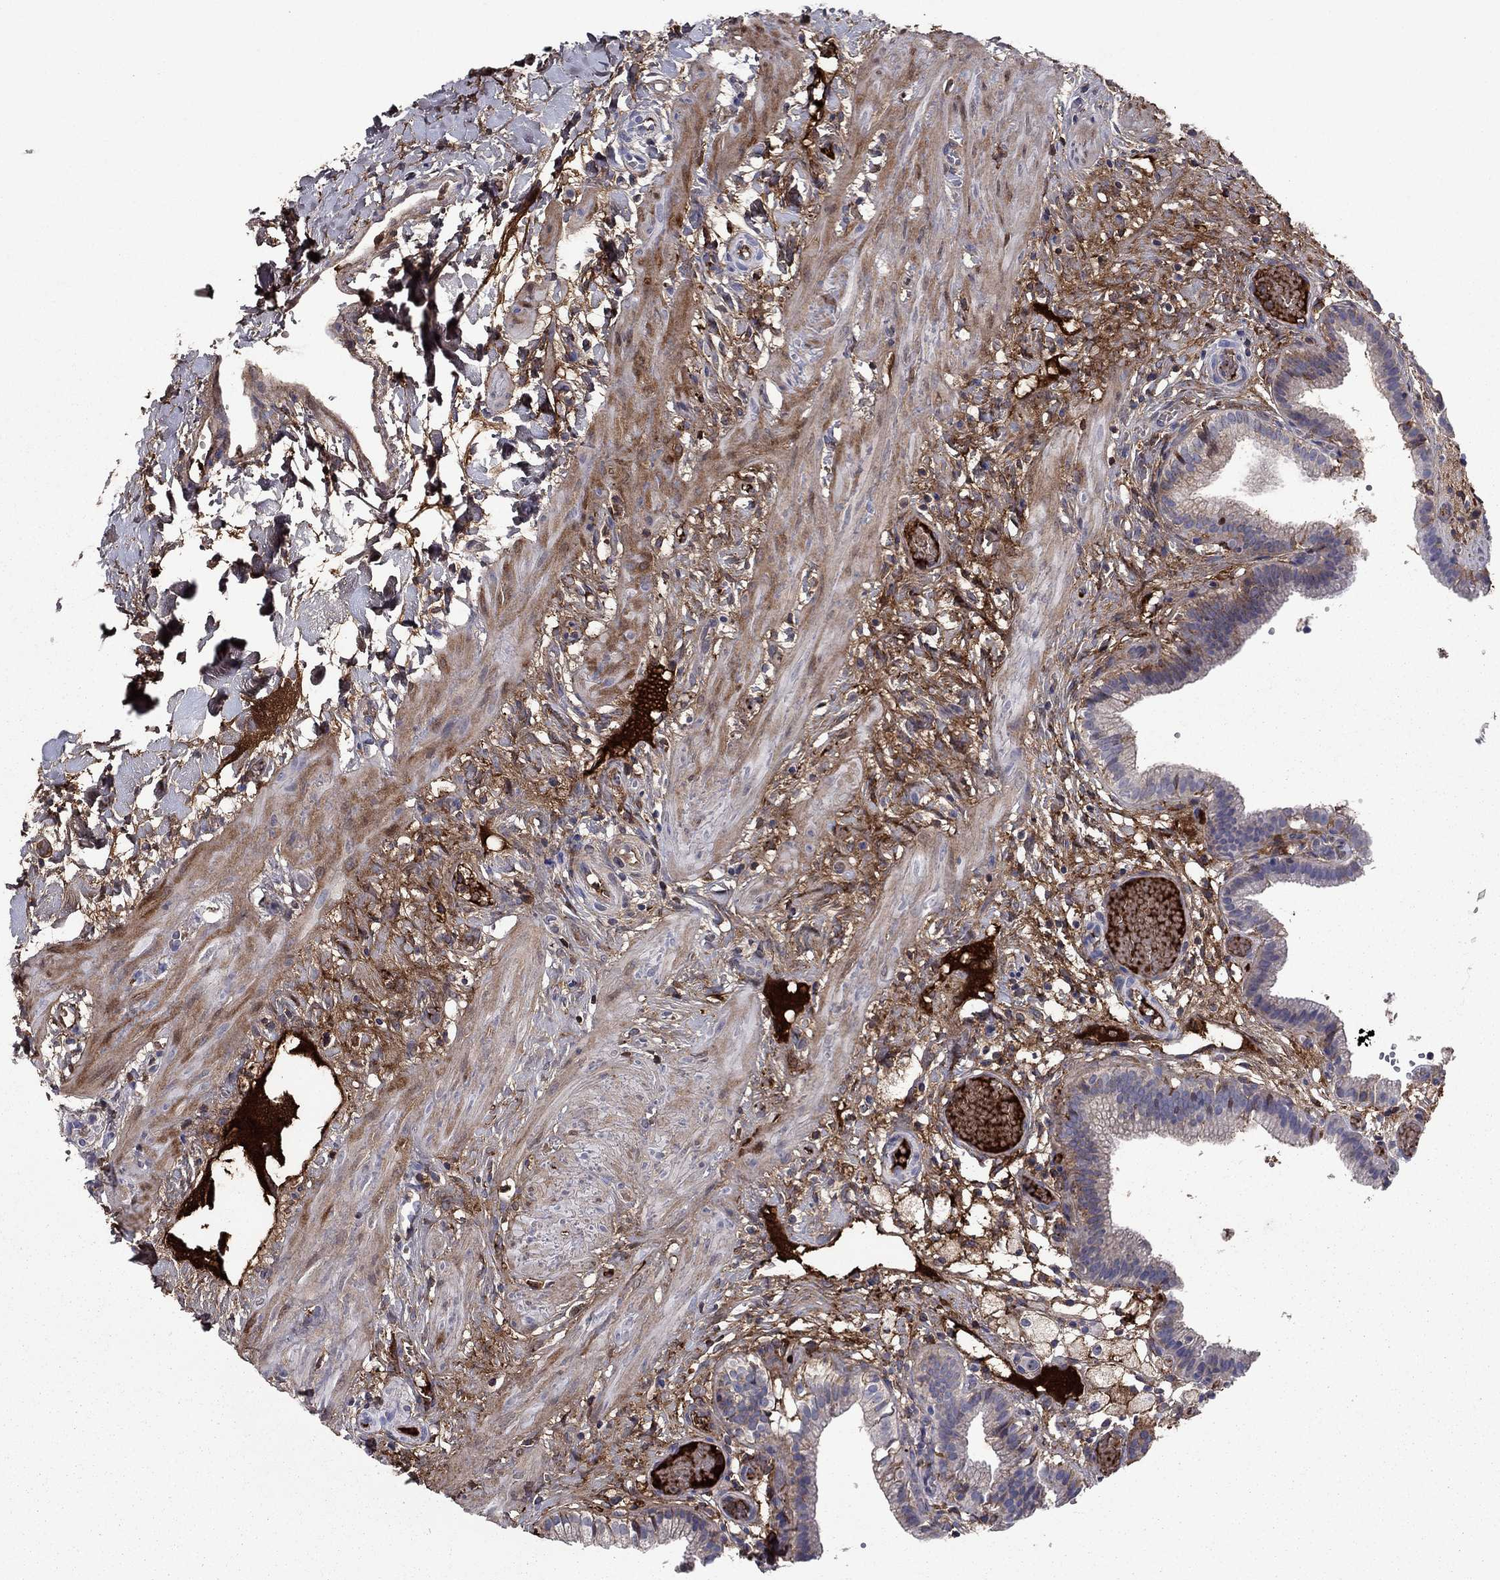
{"staining": {"intensity": "moderate", "quantity": "25%-75%", "location": "cytoplasmic/membranous"}, "tissue": "gallbladder", "cell_type": "Glandular cells", "image_type": "normal", "snomed": [{"axis": "morphology", "description": "Normal tissue, NOS"}, {"axis": "topography", "description": "Gallbladder"}], "caption": "Immunohistochemistry staining of normal gallbladder, which exhibits medium levels of moderate cytoplasmic/membranous positivity in approximately 25%-75% of glandular cells indicating moderate cytoplasmic/membranous protein staining. The staining was performed using DAB (3,3'-diaminobenzidine) (brown) for protein detection and nuclei were counterstained in hematoxylin (blue).", "gene": "HPX", "patient": {"sex": "female", "age": 24}}